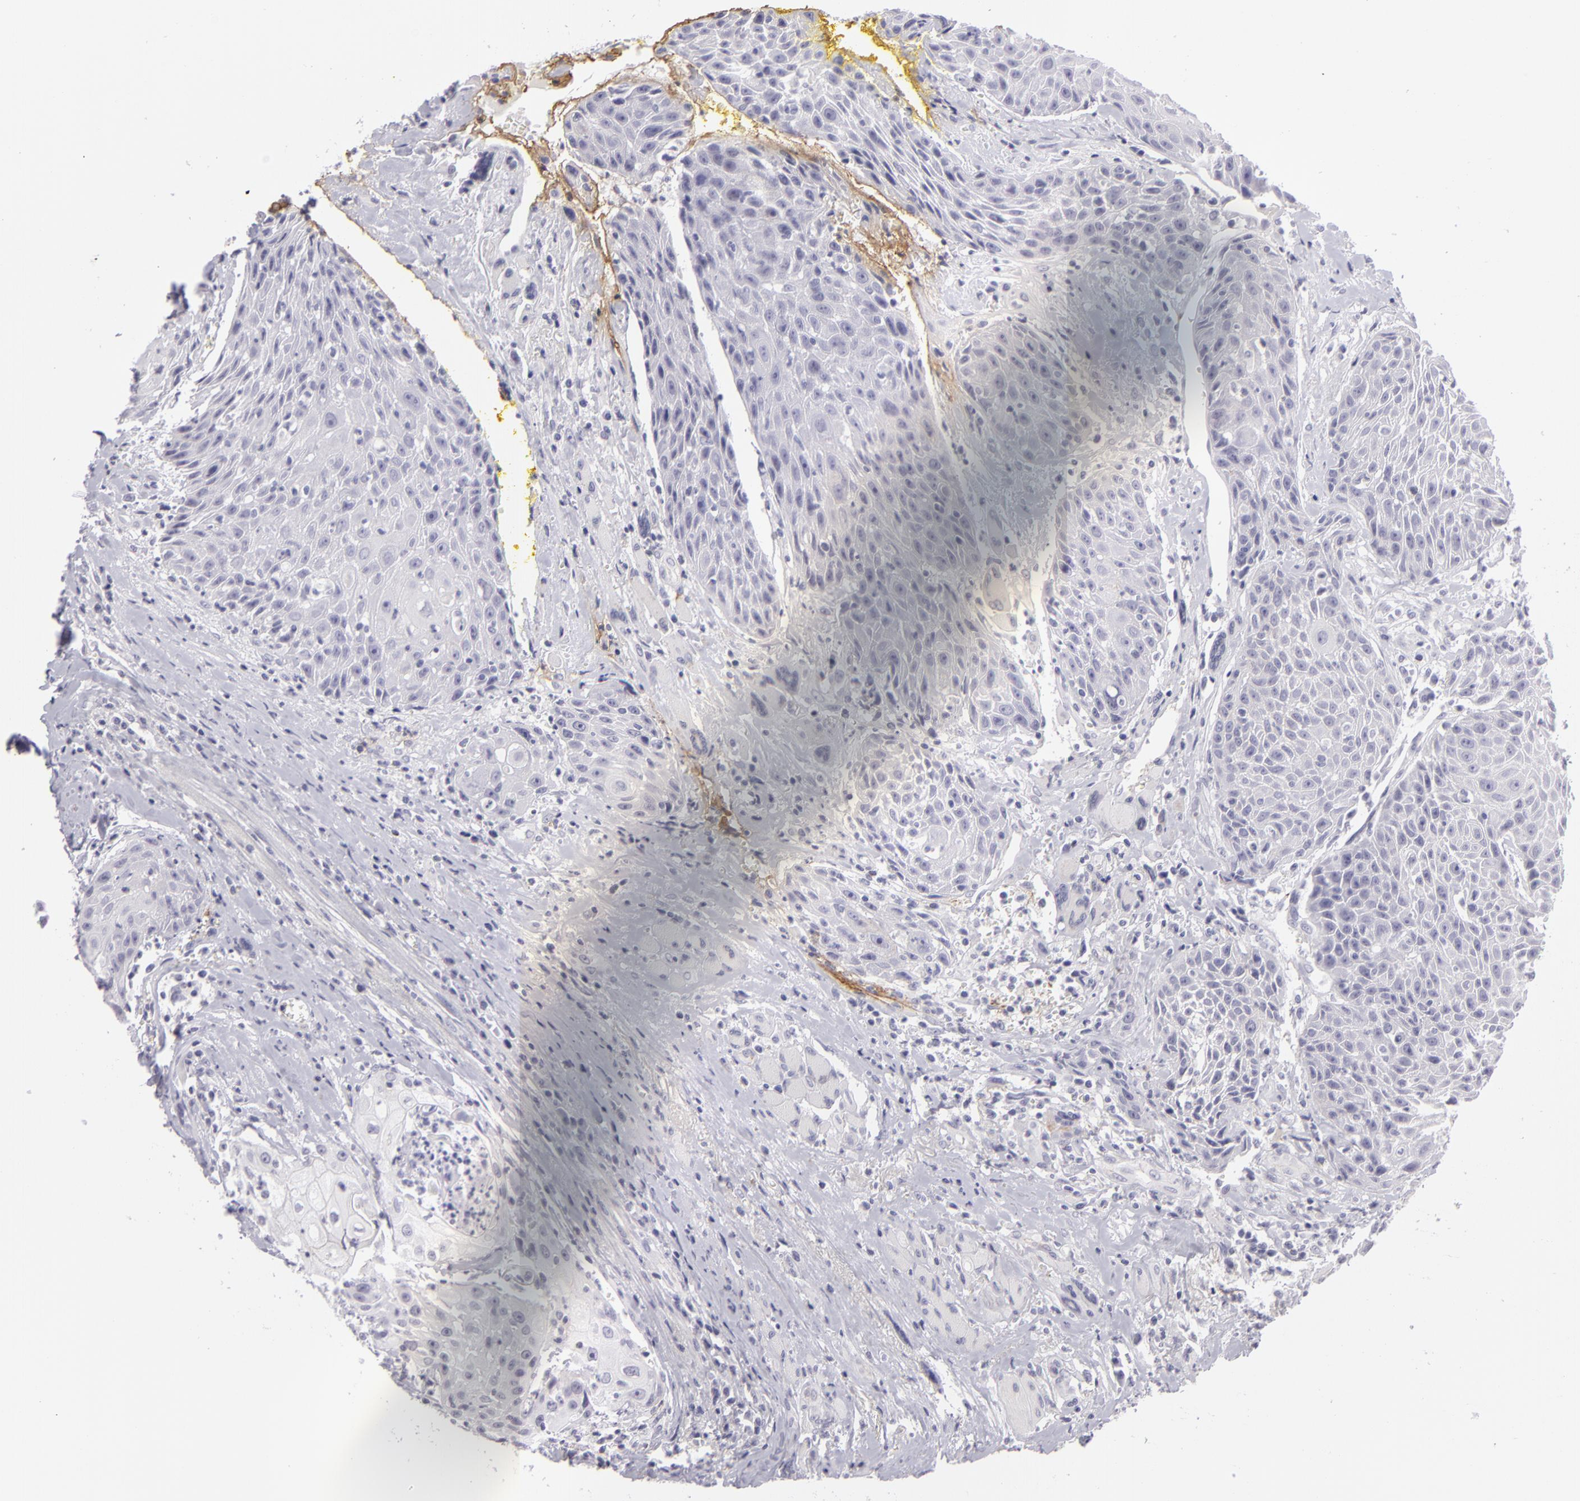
{"staining": {"intensity": "negative", "quantity": "none", "location": "none"}, "tissue": "head and neck cancer", "cell_type": "Tumor cells", "image_type": "cancer", "snomed": [{"axis": "morphology", "description": "Squamous cell carcinoma, NOS"}, {"axis": "topography", "description": "Oral tissue"}, {"axis": "topography", "description": "Head-Neck"}], "caption": "DAB (3,3'-diaminobenzidine) immunohistochemical staining of head and neck cancer (squamous cell carcinoma) displays no significant staining in tumor cells.", "gene": "CTNNB1", "patient": {"sex": "female", "age": 82}}